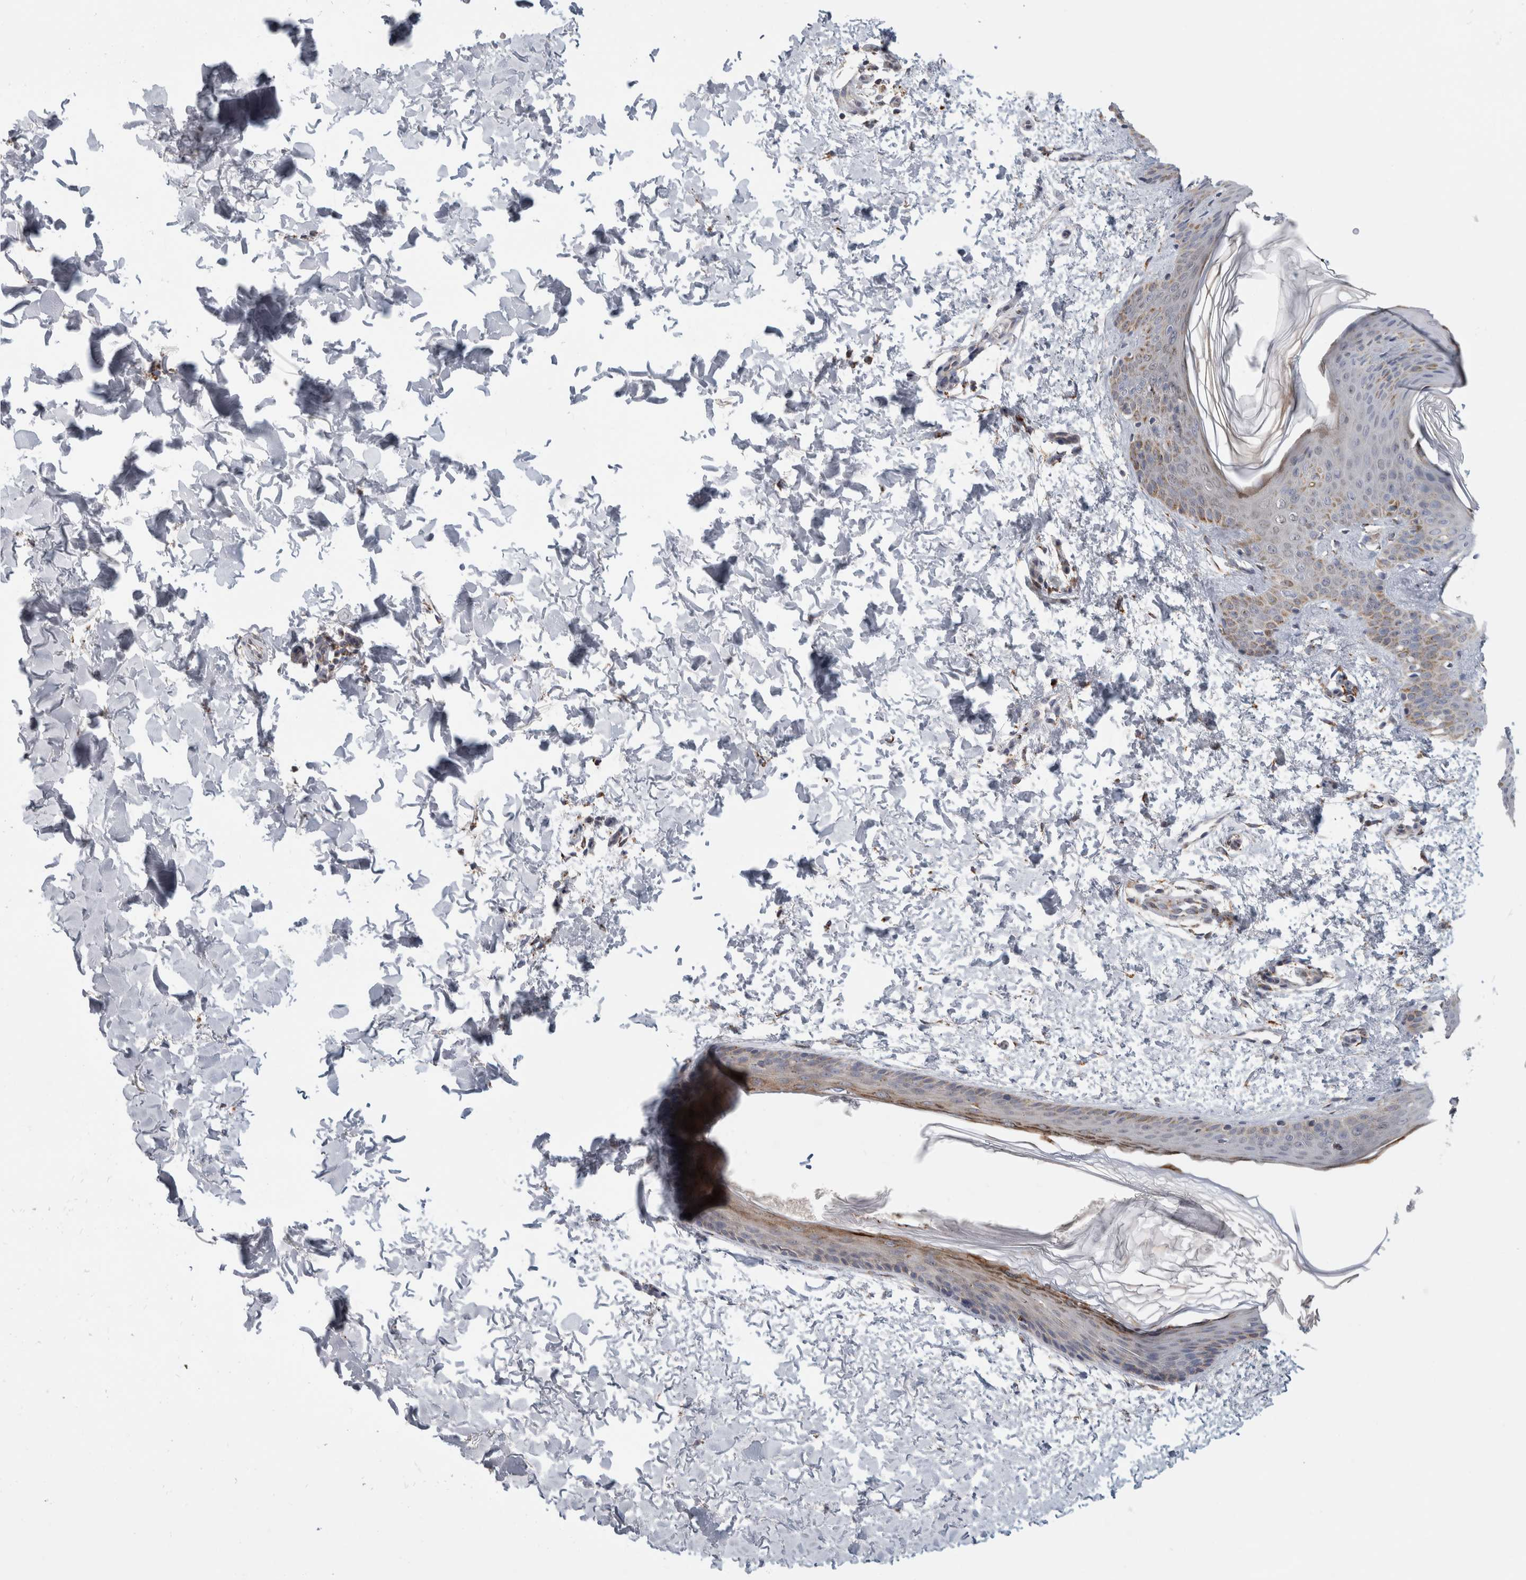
{"staining": {"intensity": "negative", "quantity": "none", "location": "none"}, "tissue": "skin", "cell_type": "Fibroblasts", "image_type": "normal", "snomed": [{"axis": "morphology", "description": "Normal tissue, NOS"}, {"axis": "morphology", "description": "Neoplasm, benign, NOS"}, {"axis": "topography", "description": "Skin"}, {"axis": "topography", "description": "Soft tissue"}], "caption": "There is no significant expression in fibroblasts of skin. (Immunohistochemistry, brightfield microscopy, high magnification).", "gene": "RAB18", "patient": {"sex": "male", "age": 26}}